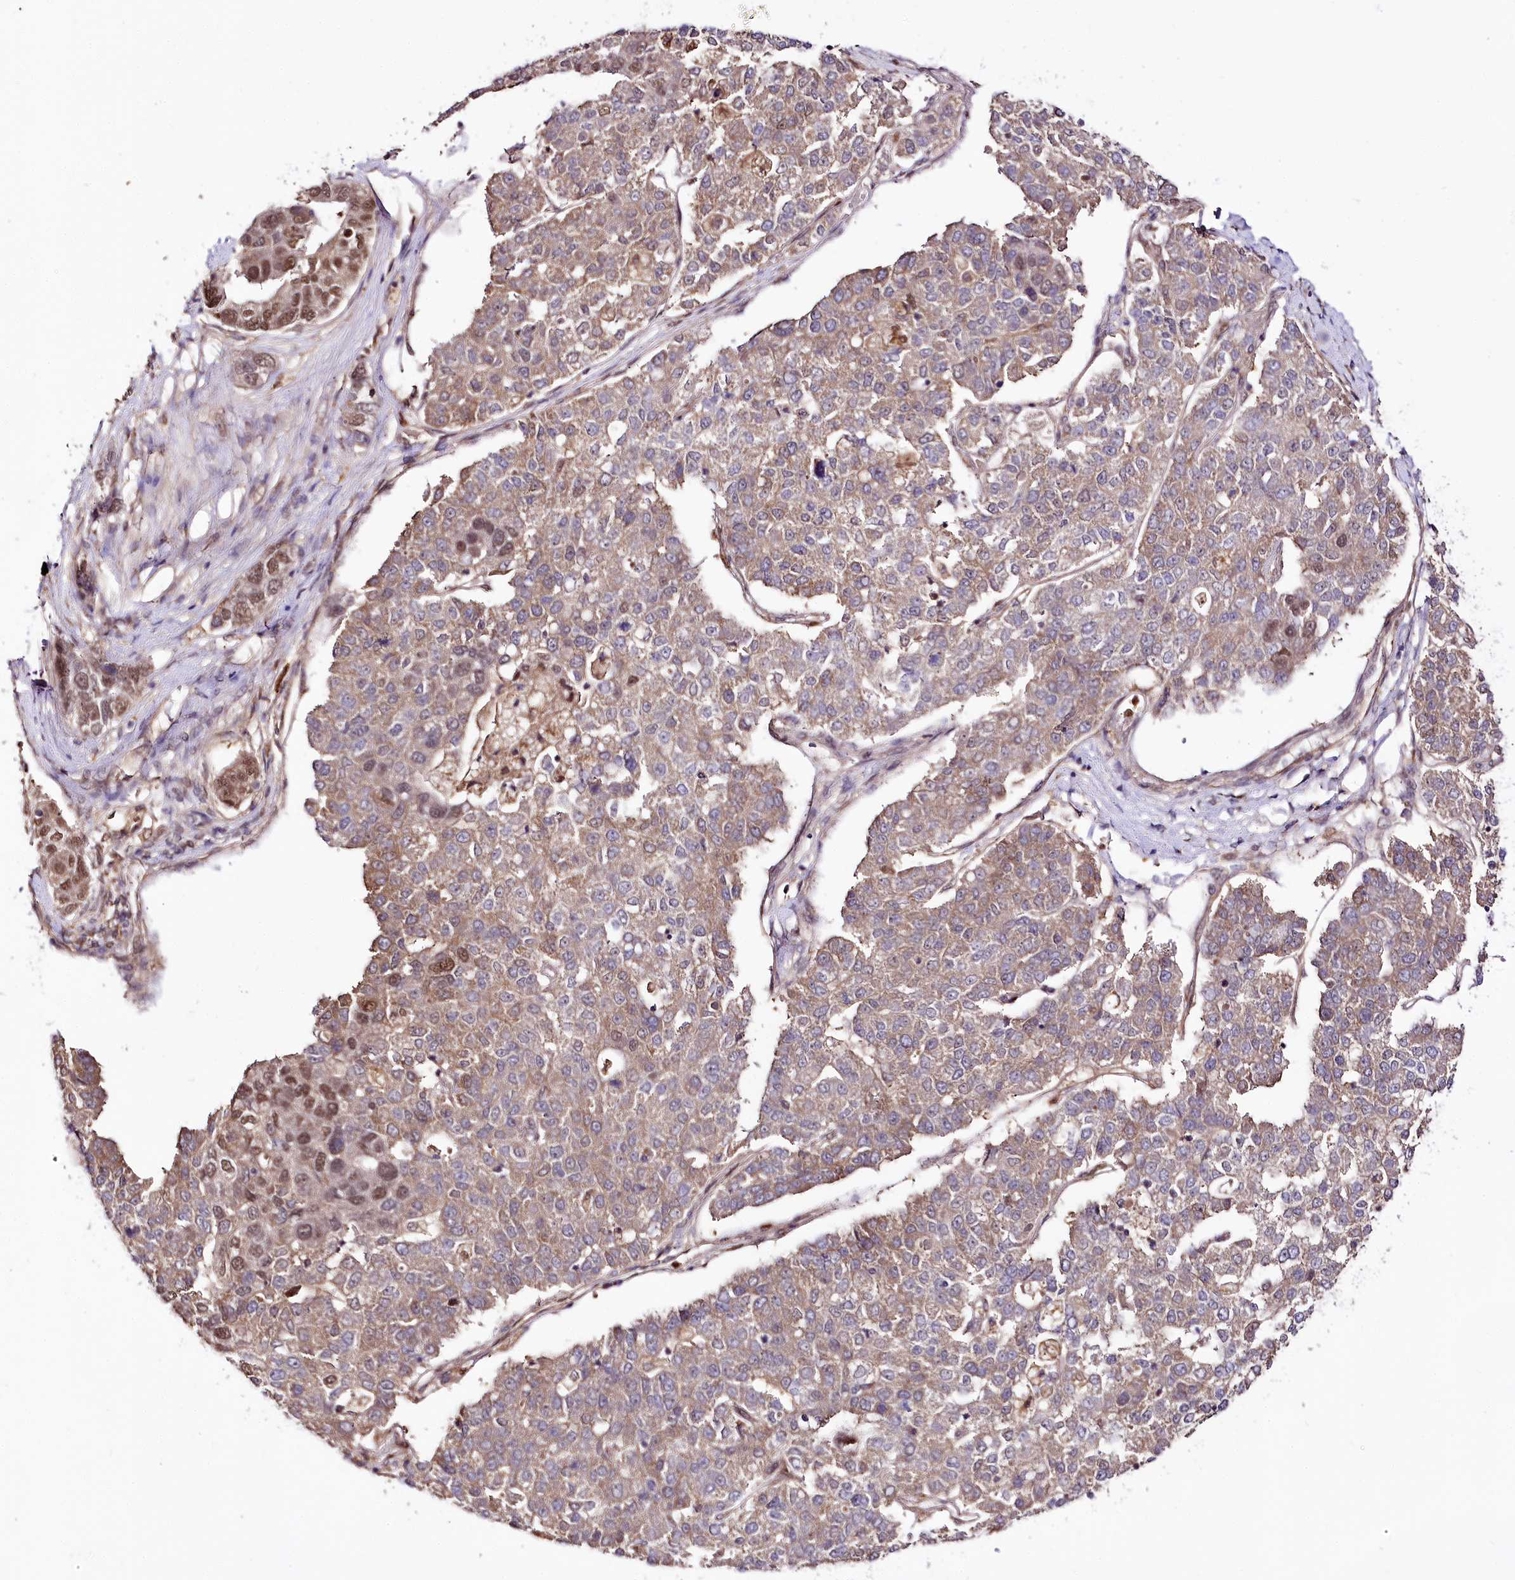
{"staining": {"intensity": "moderate", "quantity": "25%-75%", "location": "nuclear"}, "tissue": "pancreatic cancer", "cell_type": "Tumor cells", "image_type": "cancer", "snomed": [{"axis": "morphology", "description": "Adenocarcinoma, NOS"}, {"axis": "topography", "description": "Pancreas"}], "caption": "IHC (DAB) staining of human pancreatic adenocarcinoma demonstrates moderate nuclear protein staining in approximately 25%-75% of tumor cells.", "gene": "GNL3L", "patient": {"sex": "female", "age": 61}}